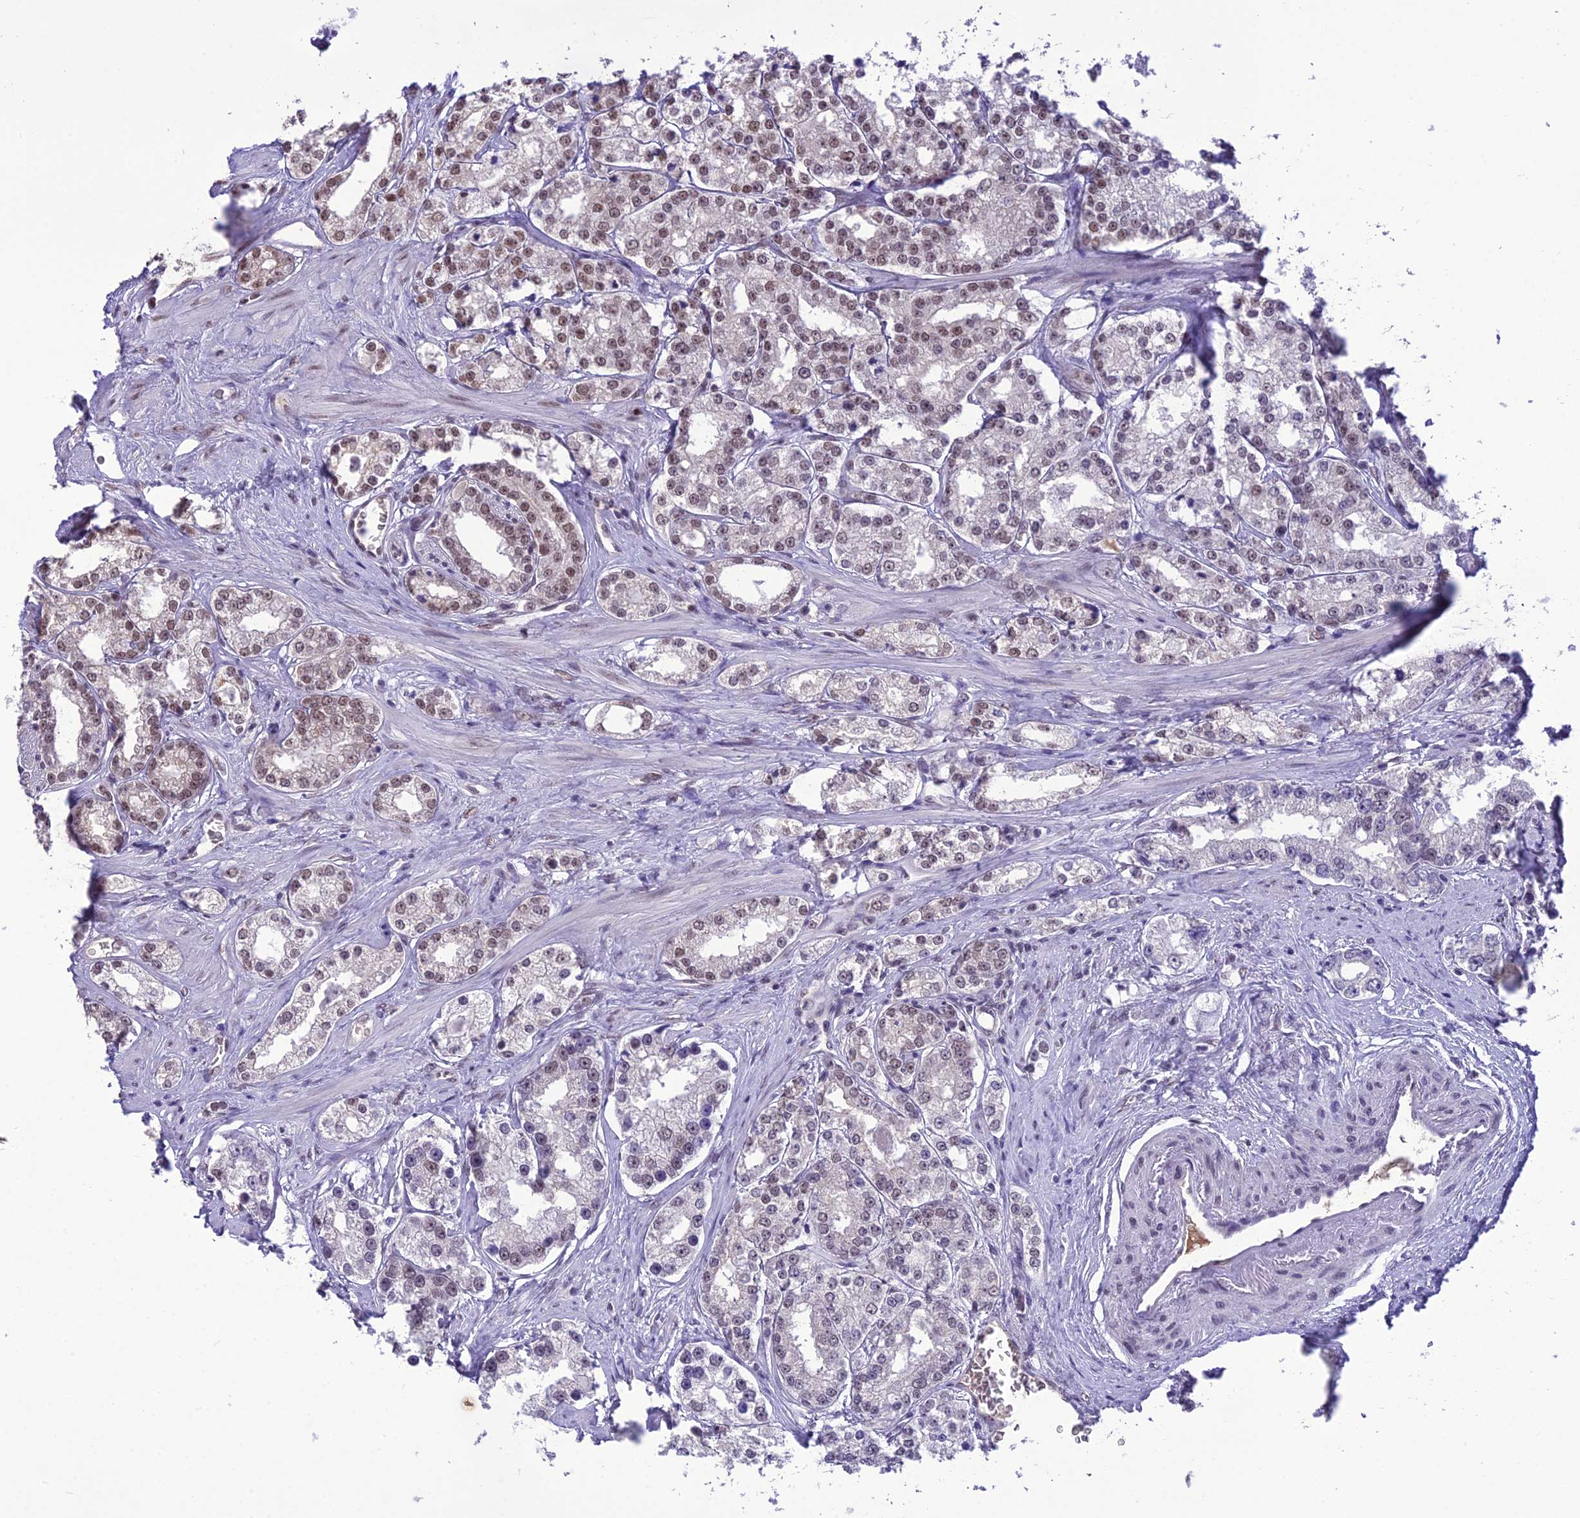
{"staining": {"intensity": "moderate", "quantity": ">75%", "location": "nuclear"}, "tissue": "prostate cancer", "cell_type": "Tumor cells", "image_type": "cancer", "snomed": [{"axis": "morphology", "description": "Normal tissue, NOS"}, {"axis": "morphology", "description": "Adenocarcinoma, High grade"}, {"axis": "topography", "description": "Prostate"}], "caption": "Immunohistochemical staining of high-grade adenocarcinoma (prostate) exhibits medium levels of moderate nuclear expression in about >75% of tumor cells.", "gene": "SH3RF3", "patient": {"sex": "male", "age": 83}}